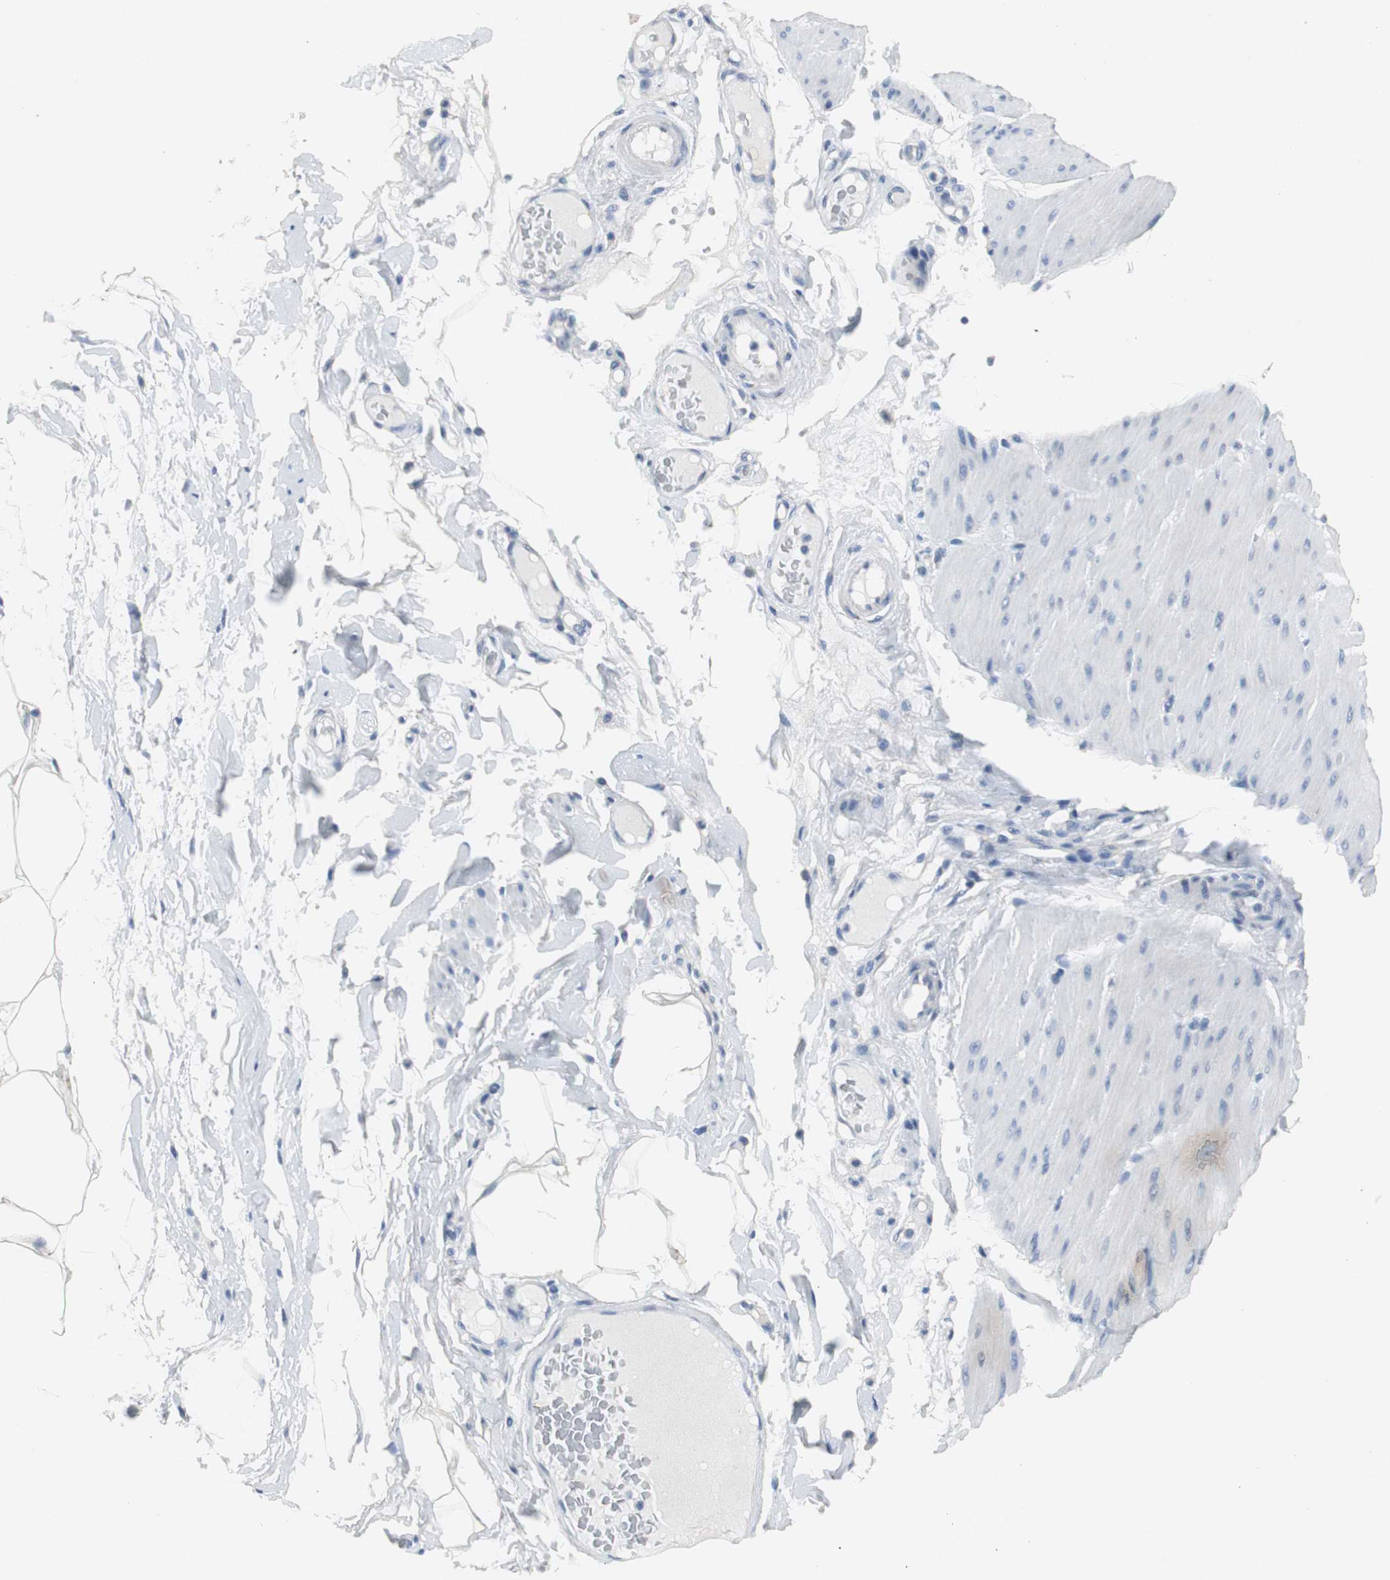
{"staining": {"intensity": "negative", "quantity": "none", "location": "none"}, "tissue": "smooth muscle", "cell_type": "Smooth muscle cells", "image_type": "normal", "snomed": [{"axis": "morphology", "description": "Normal tissue, NOS"}, {"axis": "topography", "description": "Smooth muscle"}, {"axis": "topography", "description": "Colon"}], "caption": "Protein analysis of normal smooth muscle displays no significant staining in smooth muscle cells.", "gene": "LRP2", "patient": {"sex": "male", "age": 67}}